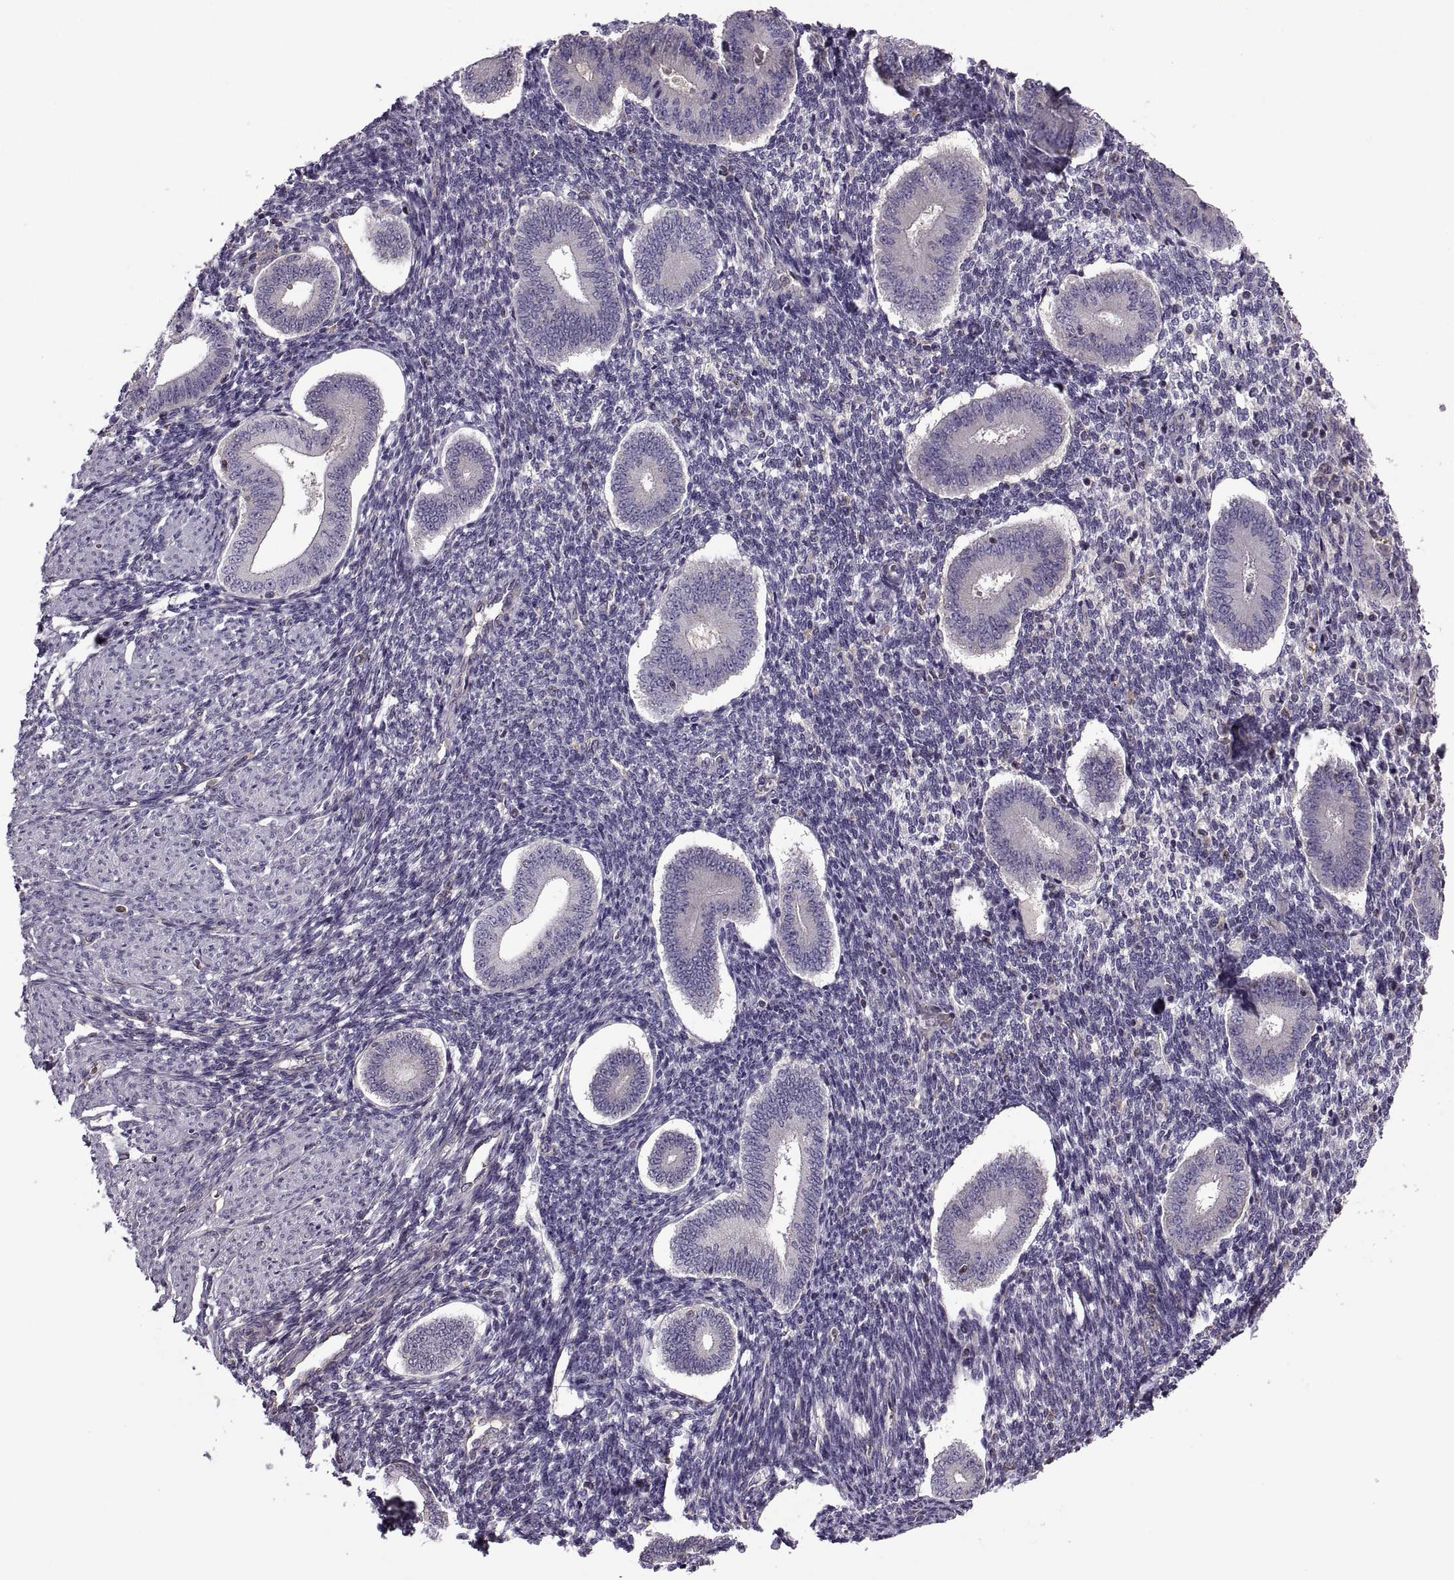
{"staining": {"intensity": "negative", "quantity": "none", "location": "none"}, "tissue": "endometrium", "cell_type": "Cells in endometrial stroma", "image_type": "normal", "snomed": [{"axis": "morphology", "description": "Normal tissue, NOS"}, {"axis": "topography", "description": "Endometrium"}], "caption": "High power microscopy histopathology image of an immunohistochemistry histopathology image of unremarkable endometrium, revealing no significant expression in cells in endometrial stroma.", "gene": "SLC2A14", "patient": {"sex": "female", "age": 40}}